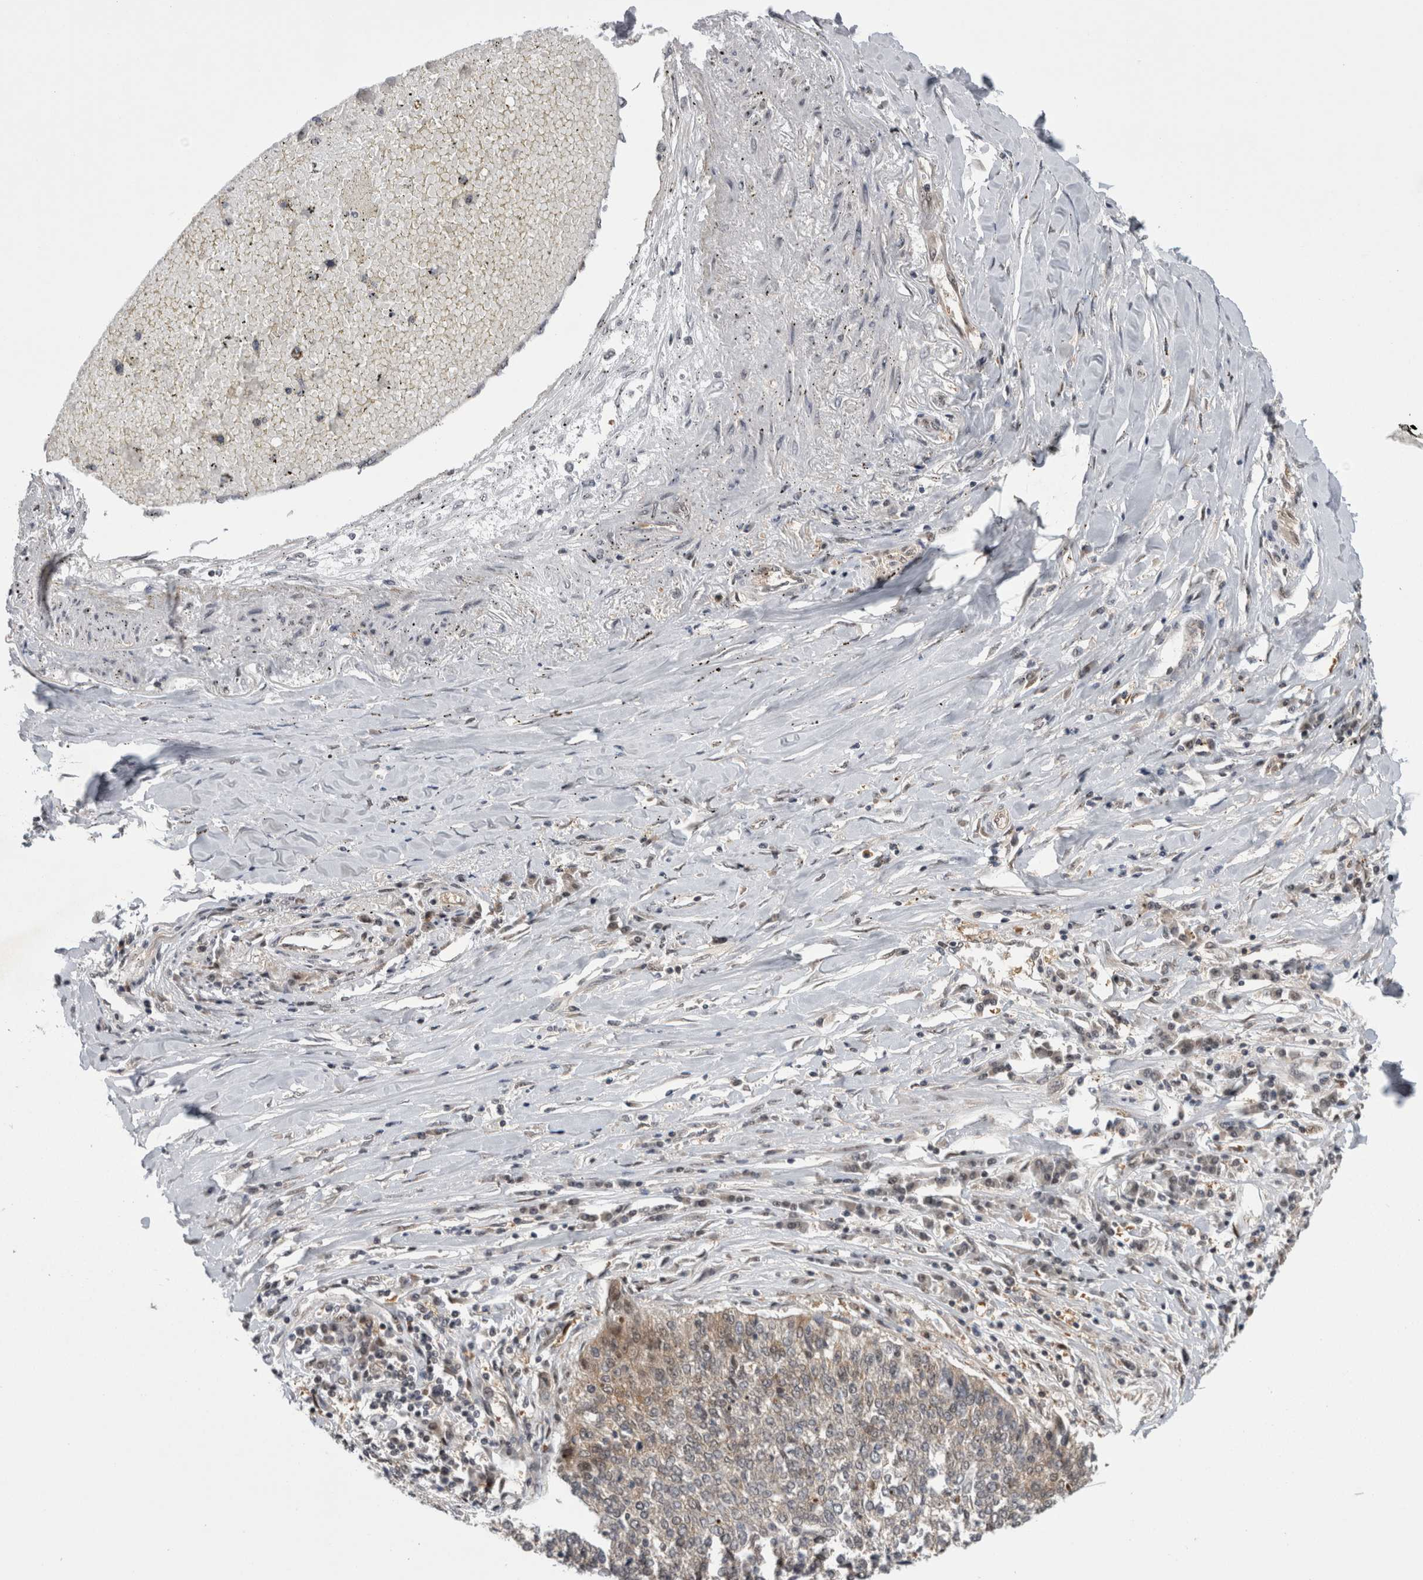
{"staining": {"intensity": "weak", "quantity": ">75%", "location": "cytoplasmic/membranous"}, "tissue": "lung cancer", "cell_type": "Tumor cells", "image_type": "cancer", "snomed": [{"axis": "morphology", "description": "Normal tissue, NOS"}, {"axis": "morphology", "description": "Squamous cell carcinoma, NOS"}, {"axis": "topography", "description": "Cartilage tissue"}, {"axis": "topography", "description": "Bronchus"}, {"axis": "topography", "description": "Lung"}, {"axis": "topography", "description": "Peripheral nerve tissue"}], "caption": "Protein expression analysis of human lung squamous cell carcinoma reveals weak cytoplasmic/membranous positivity in about >75% of tumor cells.", "gene": "PSMB2", "patient": {"sex": "female", "age": 49}}